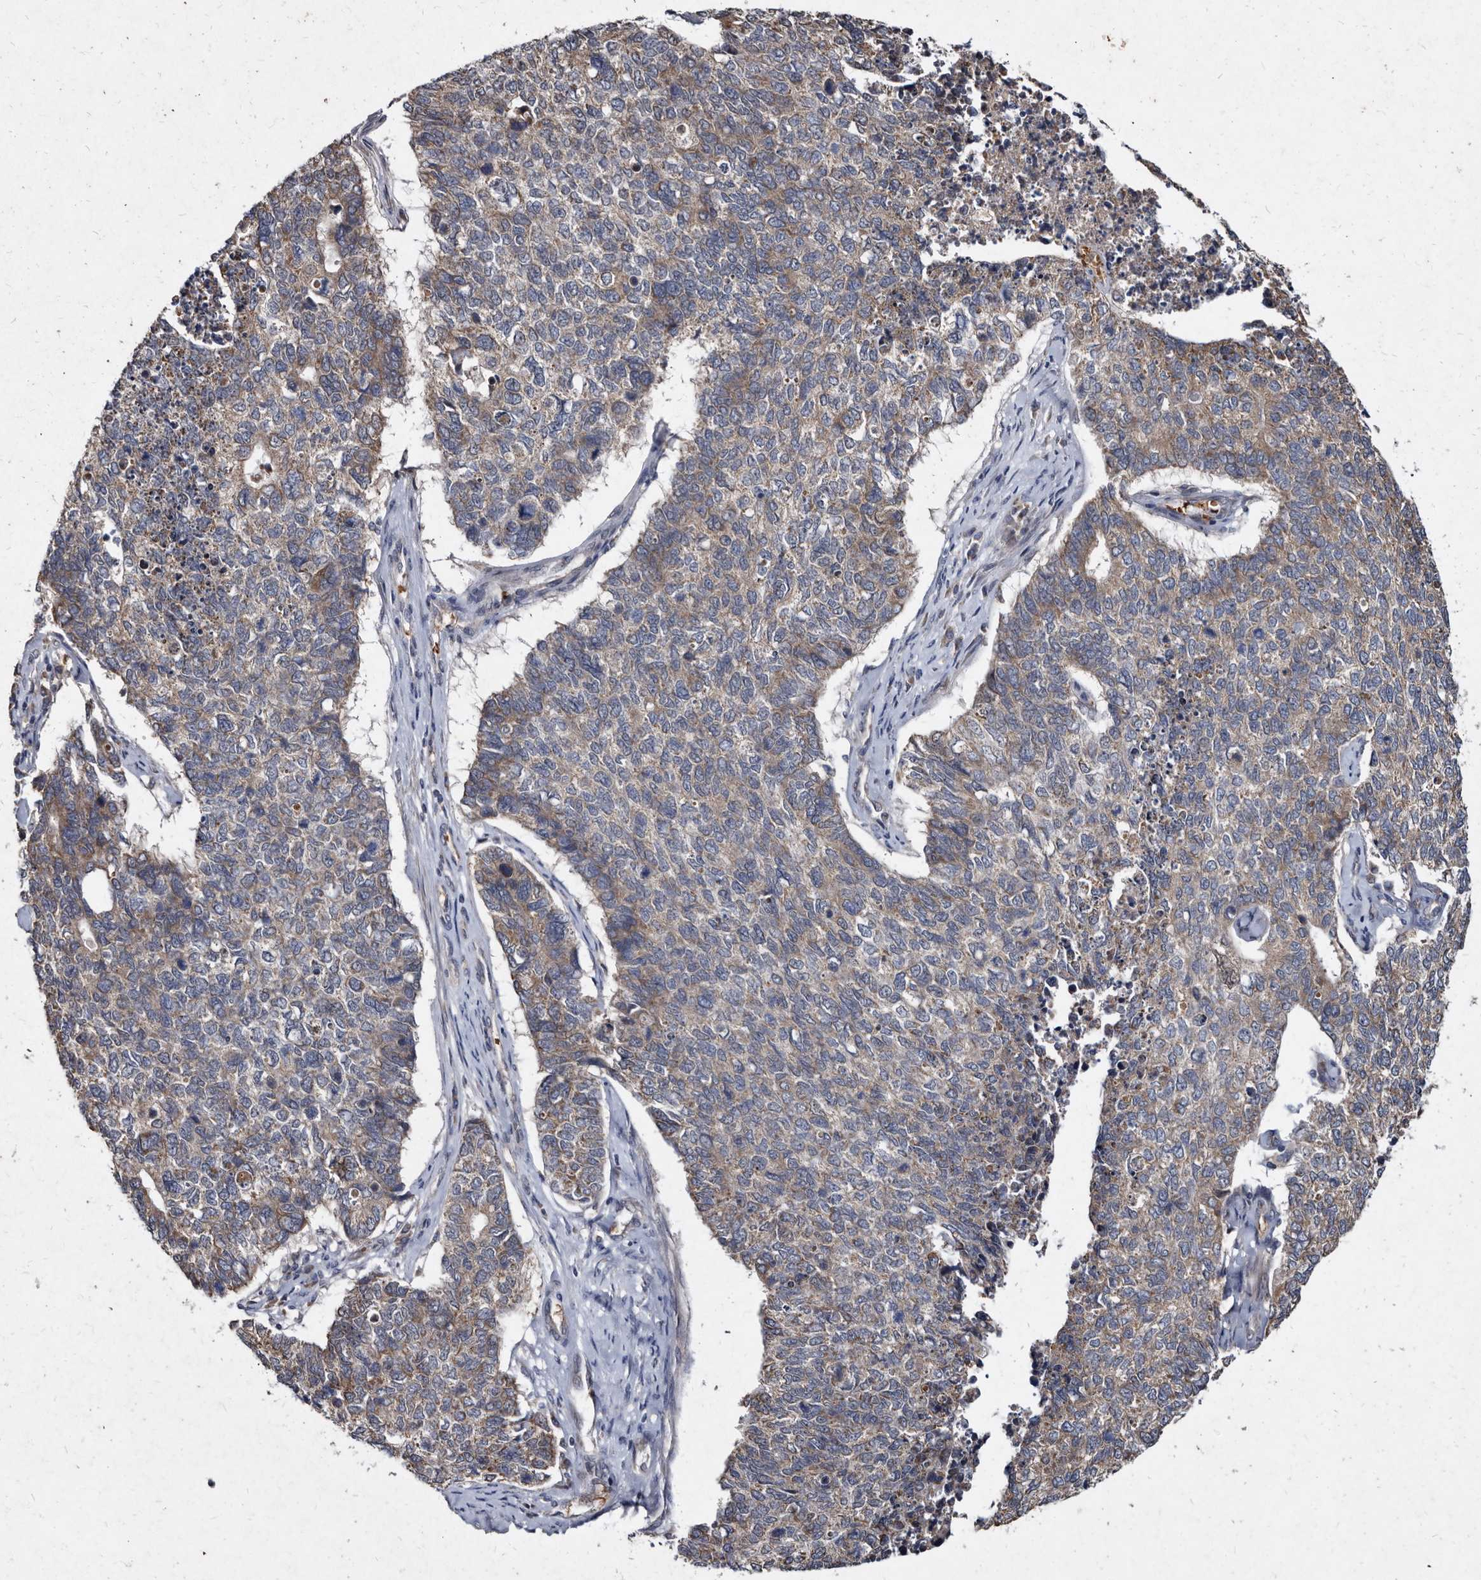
{"staining": {"intensity": "weak", "quantity": ">75%", "location": "cytoplasmic/membranous"}, "tissue": "cervical cancer", "cell_type": "Tumor cells", "image_type": "cancer", "snomed": [{"axis": "morphology", "description": "Squamous cell carcinoma, NOS"}, {"axis": "topography", "description": "Cervix"}], "caption": "Immunohistochemical staining of cervical squamous cell carcinoma demonstrates weak cytoplasmic/membranous protein positivity in about >75% of tumor cells.", "gene": "YPEL3", "patient": {"sex": "female", "age": 63}}